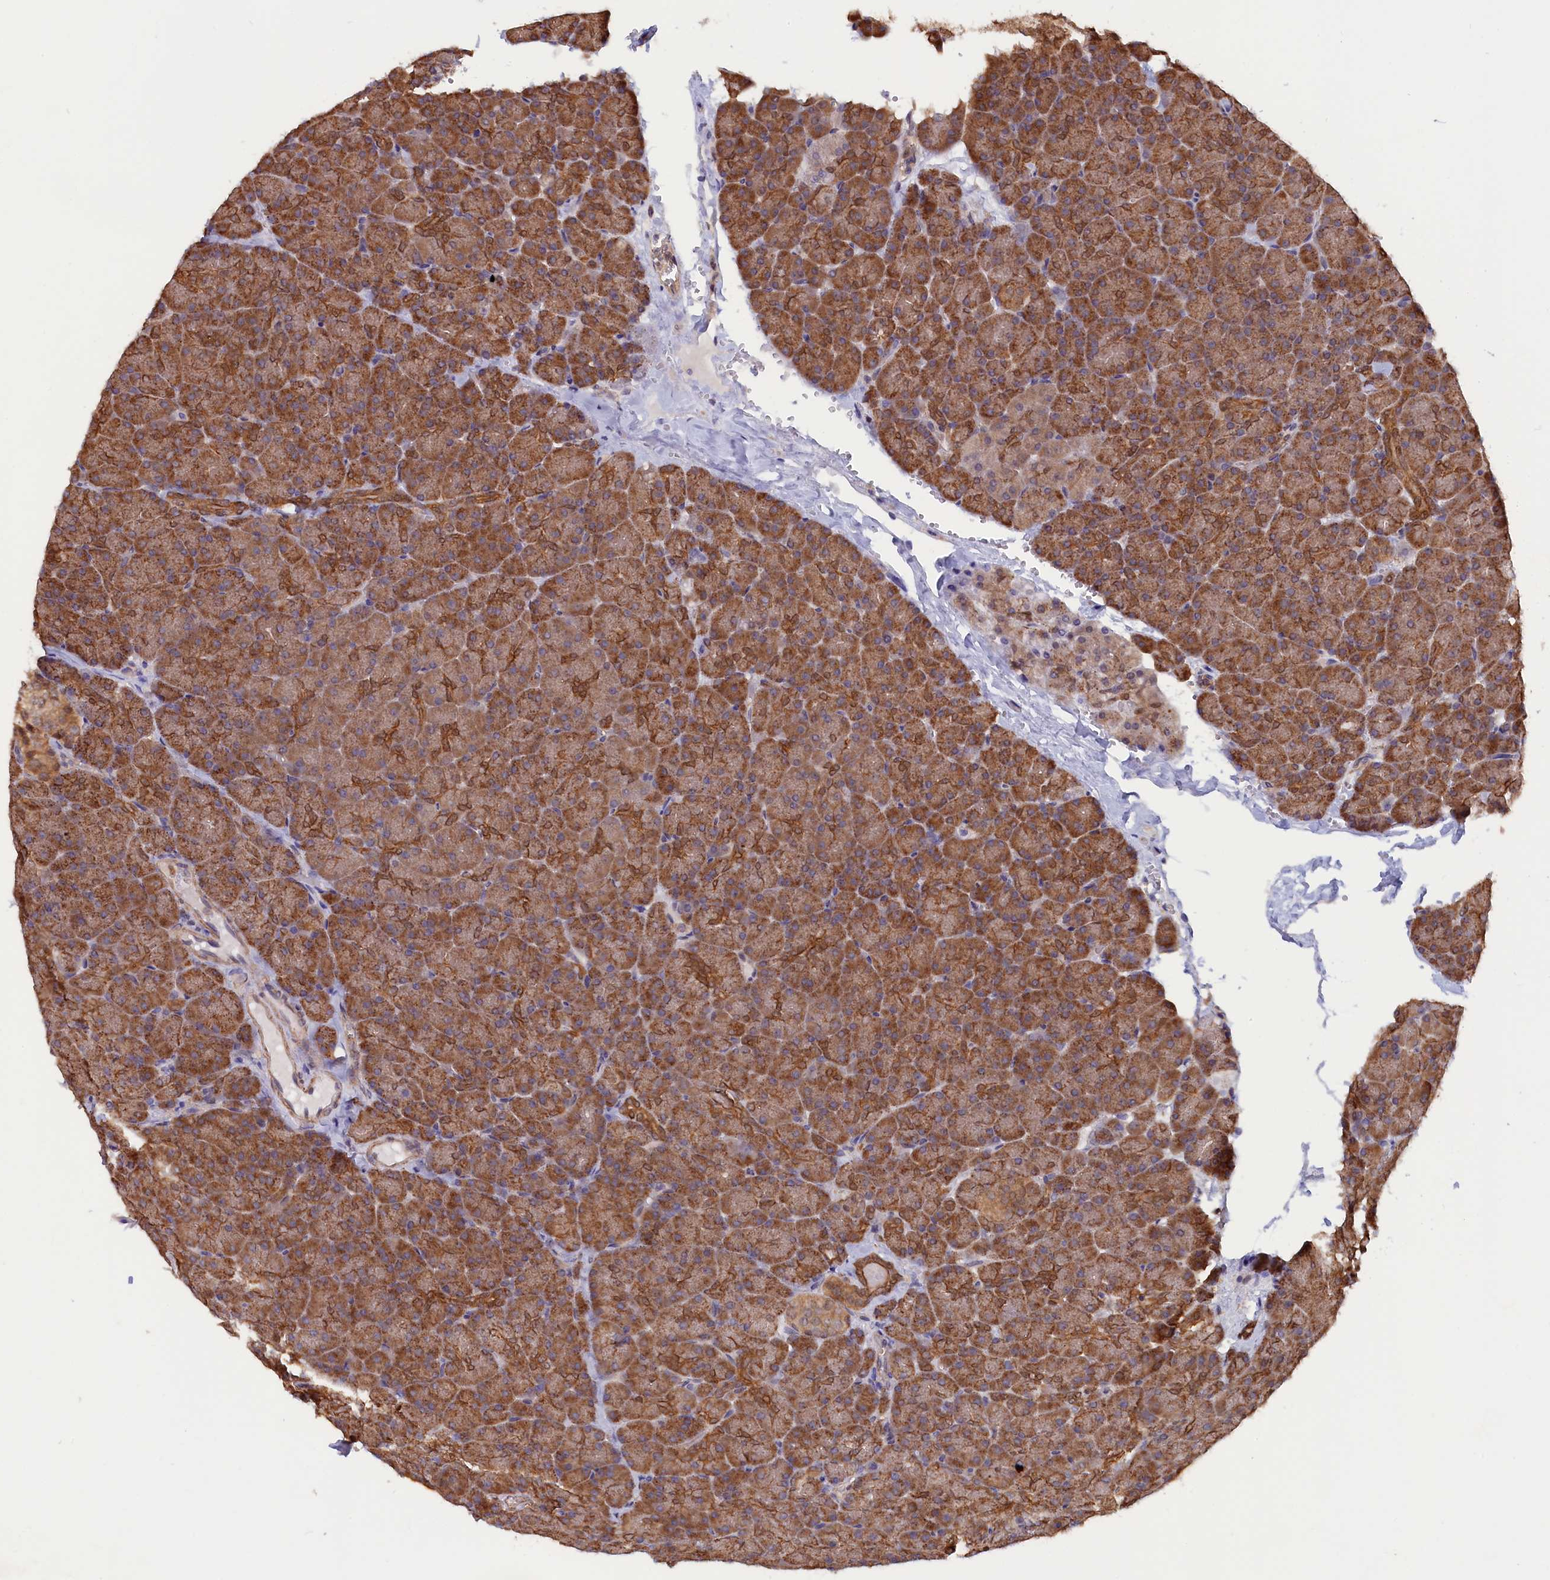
{"staining": {"intensity": "moderate", "quantity": ">75%", "location": "cytoplasmic/membranous"}, "tissue": "pancreas", "cell_type": "Exocrine glandular cells", "image_type": "normal", "snomed": [{"axis": "morphology", "description": "Normal tissue, NOS"}, {"axis": "topography", "description": "Pancreas"}], "caption": "DAB (3,3'-diaminobenzidine) immunohistochemical staining of unremarkable human pancreas exhibits moderate cytoplasmic/membranous protein expression in approximately >75% of exocrine glandular cells.", "gene": "JPT2", "patient": {"sex": "male", "age": 36}}